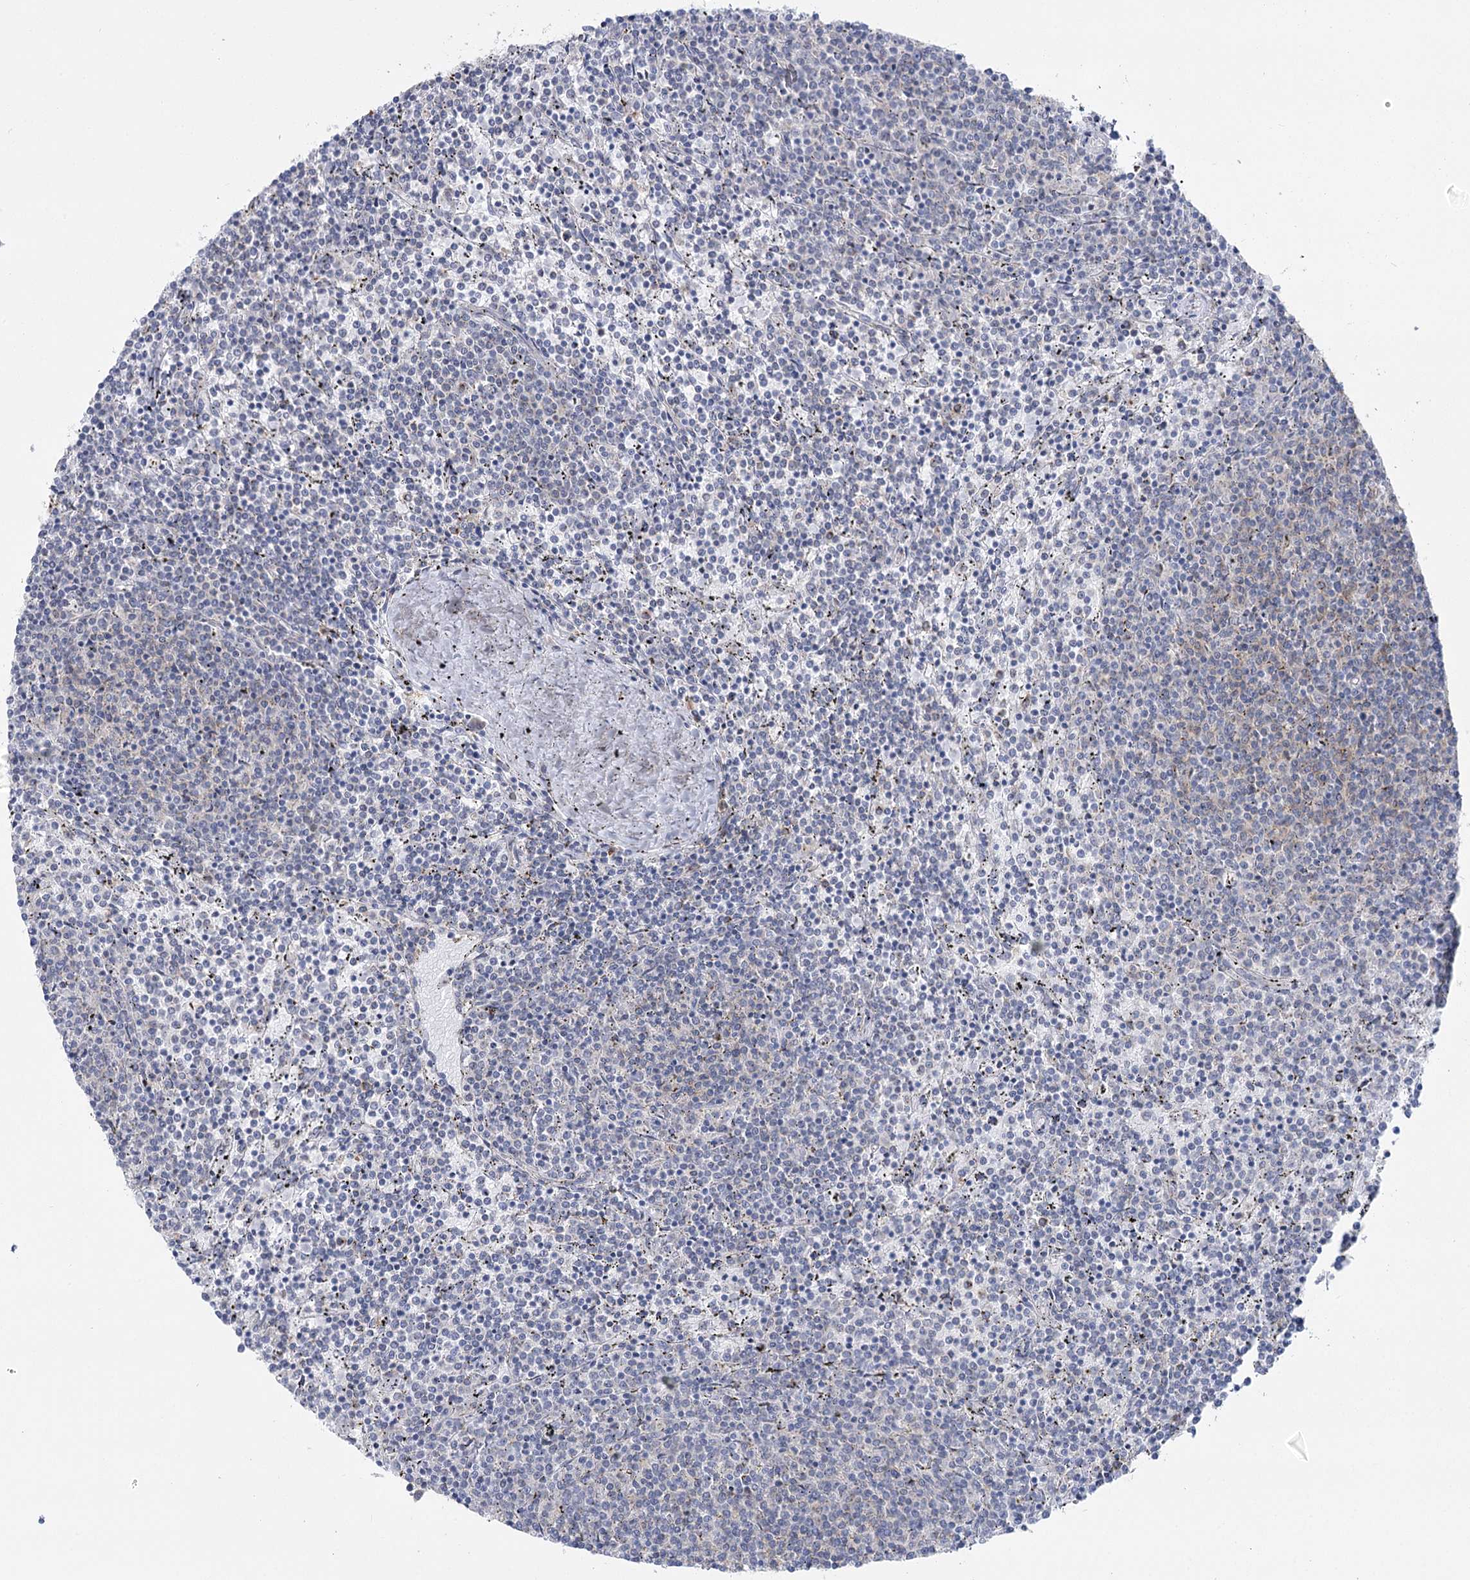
{"staining": {"intensity": "negative", "quantity": "none", "location": "none"}, "tissue": "lymphoma", "cell_type": "Tumor cells", "image_type": "cancer", "snomed": [{"axis": "morphology", "description": "Malignant lymphoma, non-Hodgkin's type, Low grade"}, {"axis": "topography", "description": "Spleen"}], "caption": "Tumor cells show no significant protein staining in low-grade malignant lymphoma, non-Hodgkin's type.", "gene": "CCDC88A", "patient": {"sex": "female", "age": 50}}